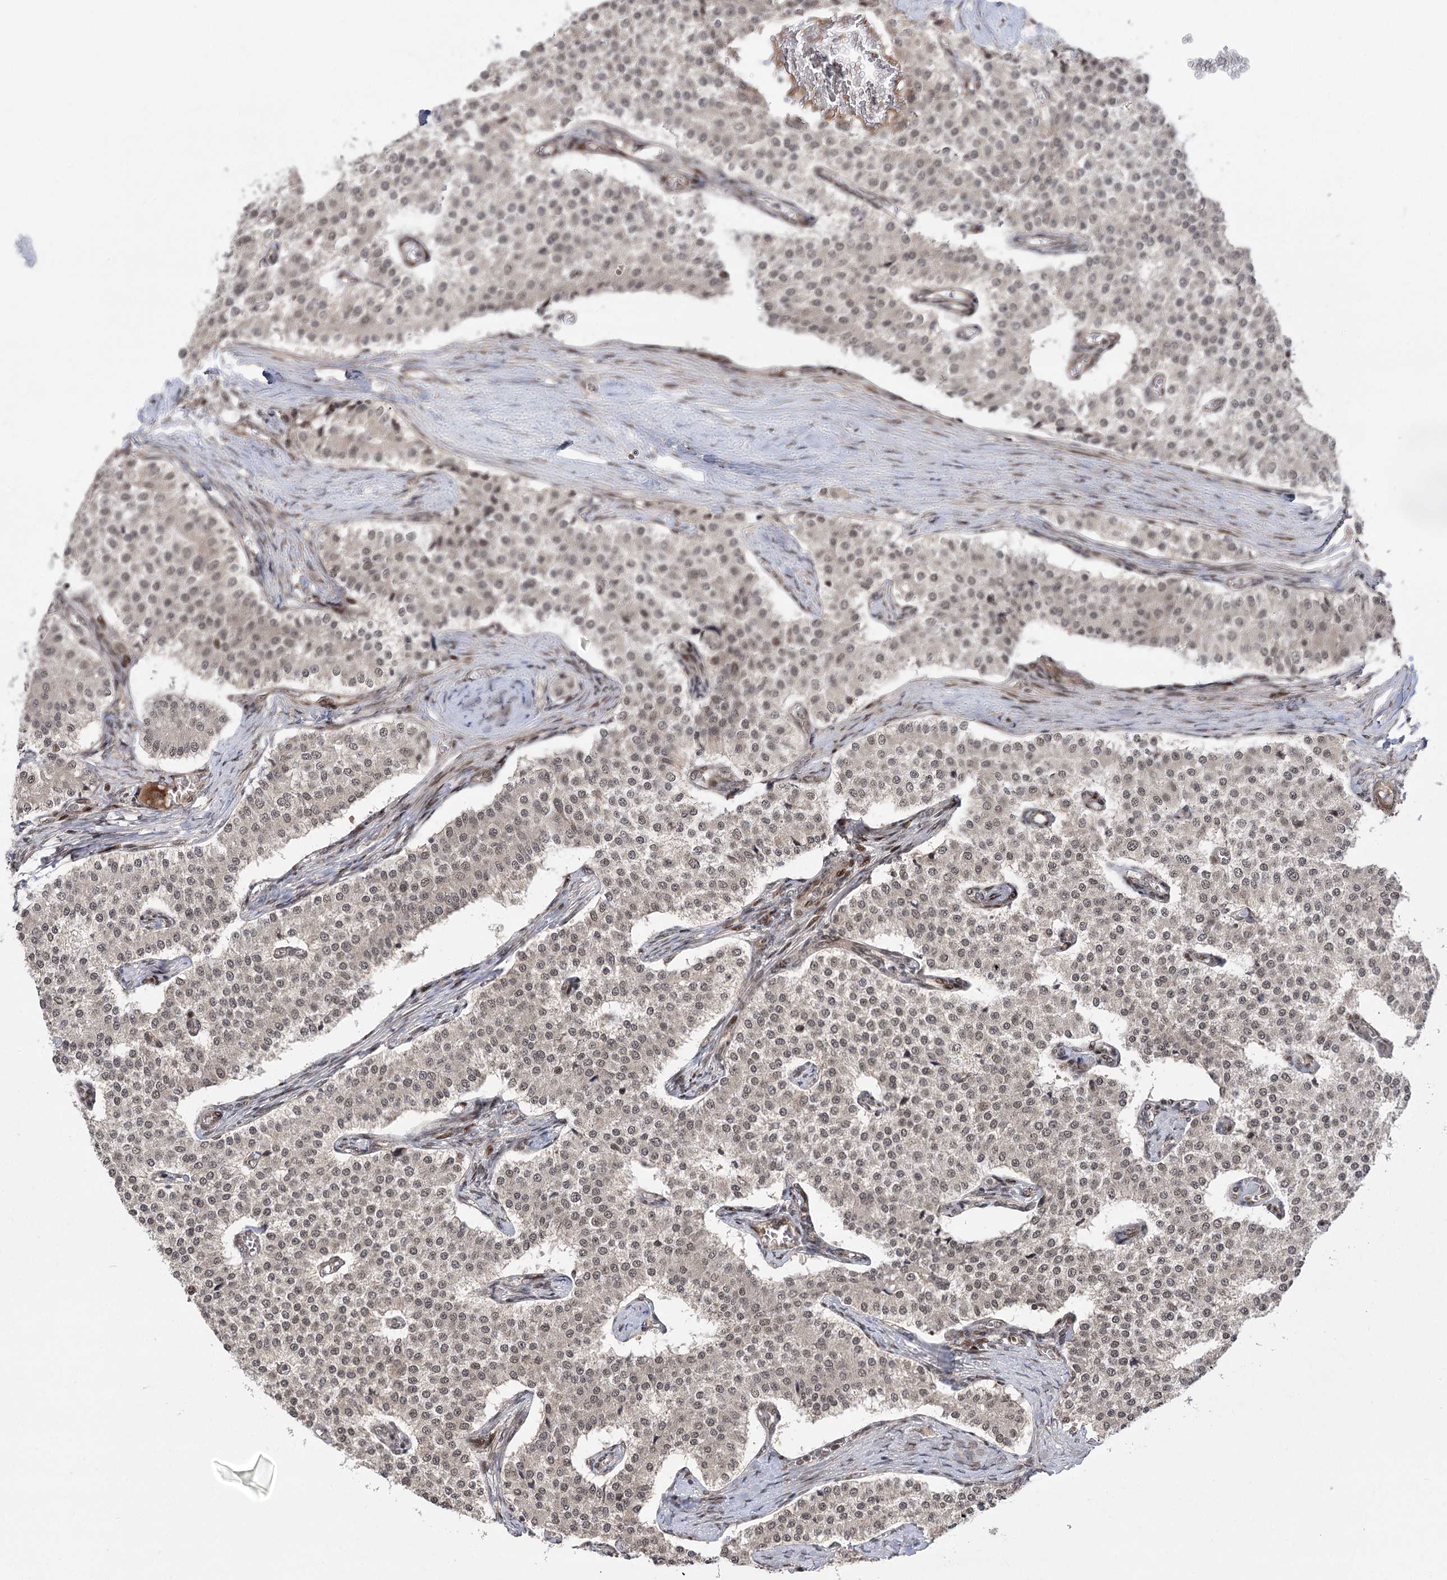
{"staining": {"intensity": "weak", "quantity": ">75%", "location": "nuclear"}, "tissue": "carcinoid", "cell_type": "Tumor cells", "image_type": "cancer", "snomed": [{"axis": "morphology", "description": "Carcinoid, malignant, NOS"}, {"axis": "topography", "description": "Colon"}], "caption": "High-magnification brightfield microscopy of carcinoid (malignant) stained with DAB (brown) and counterstained with hematoxylin (blue). tumor cells exhibit weak nuclear expression is appreciated in about>75% of cells.", "gene": "TENM2", "patient": {"sex": "female", "age": 52}}